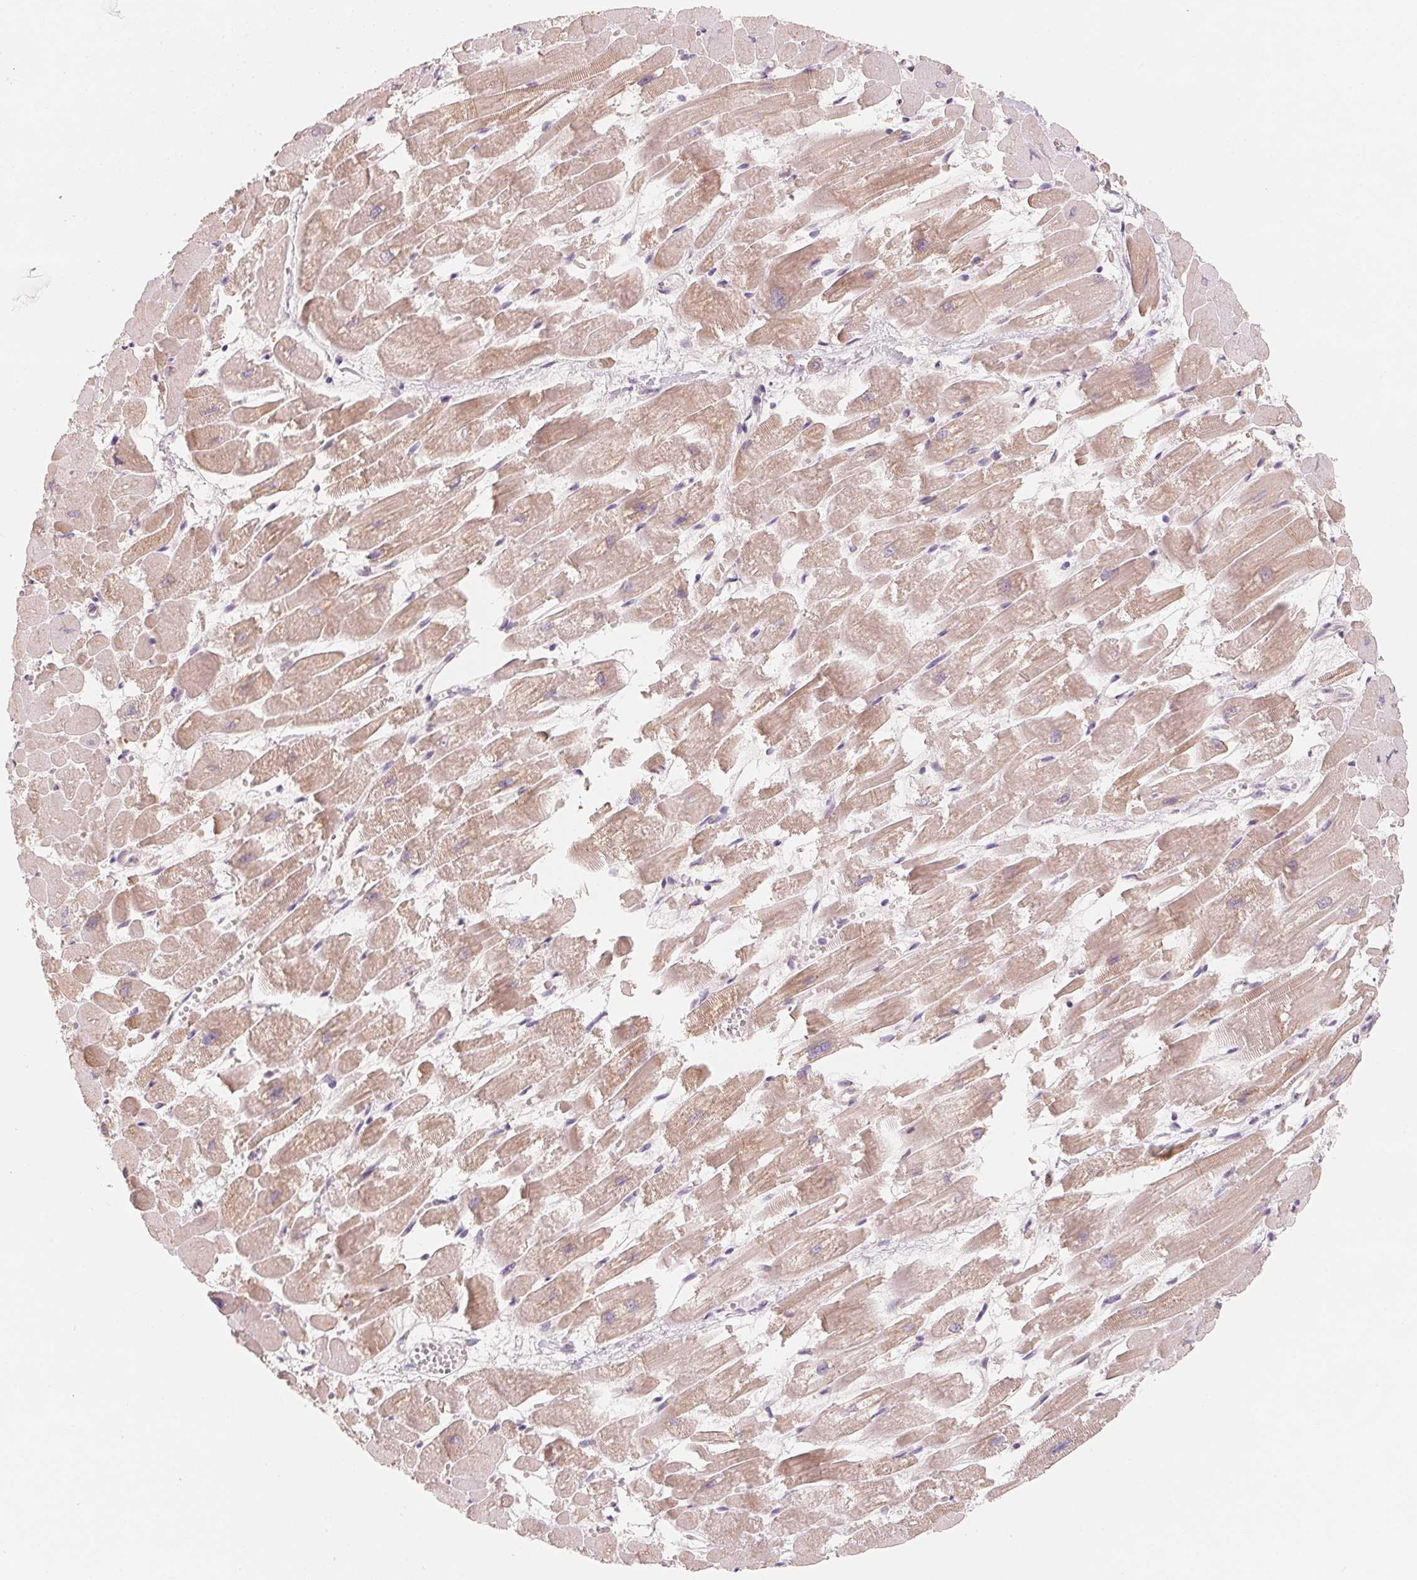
{"staining": {"intensity": "weak", "quantity": ">75%", "location": "cytoplasmic/membranous"}, "tissue": "heart muscle", "cell_type": "Cardiomyocytes", "image_type": "normal", "snomed": [{"axis": "morphology", "description": "Normal tissue, NOS"}, {"axis": "topography", "description": "Heart"}], "caption": "Weak cytoplasmic/membranous staining is appreciated in approximately >75% of cardiomyocytes in benign heart muscle. (DAB (3,3'-diaminobenzidine) = brown stain, brightfield microscopy at high magnification).", "gene": "CFHR2", "patient": {"sex": "female", "age": 52}}